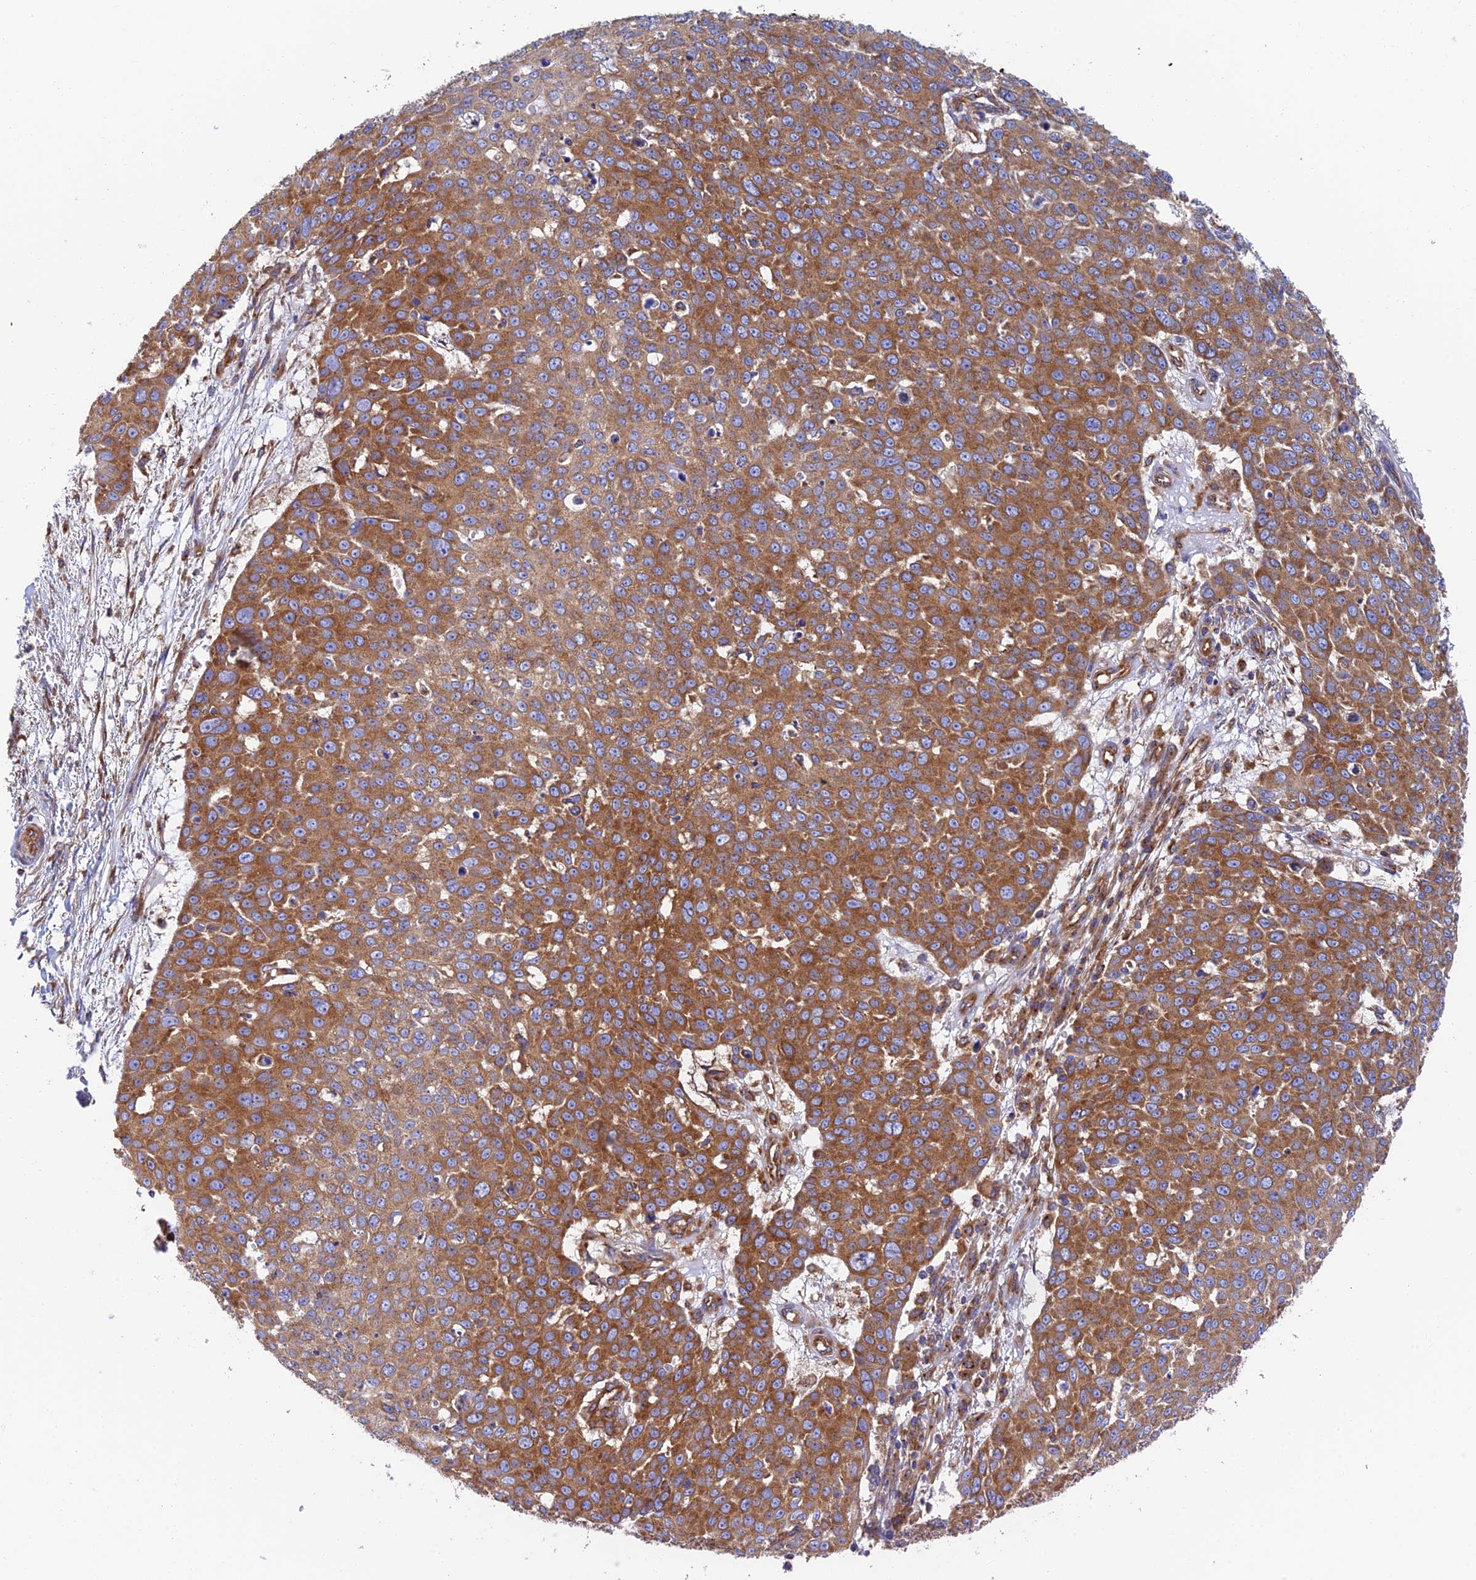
{"staining": {"intensity": "moderate", "quantity": ">75%", "location": "cytoplasmic/membranous"}, "tissue": "skin cancer", "cell_type": "Tumor cells", "image_type": "cancer", "snomed": [{"axis": "morphology", "description": "Squamous cell carcinoma, NOS"}, {"axis": "topography", "description": "Skin"}], "caption": "Protein staining exhibits moderate cytoplasmic/membranous staining in approximately >75% of tumor cells in squamous cell carcinoma (skin).", "gene": "DCTN2", "patient": {"sex": "male", "age": 71}}